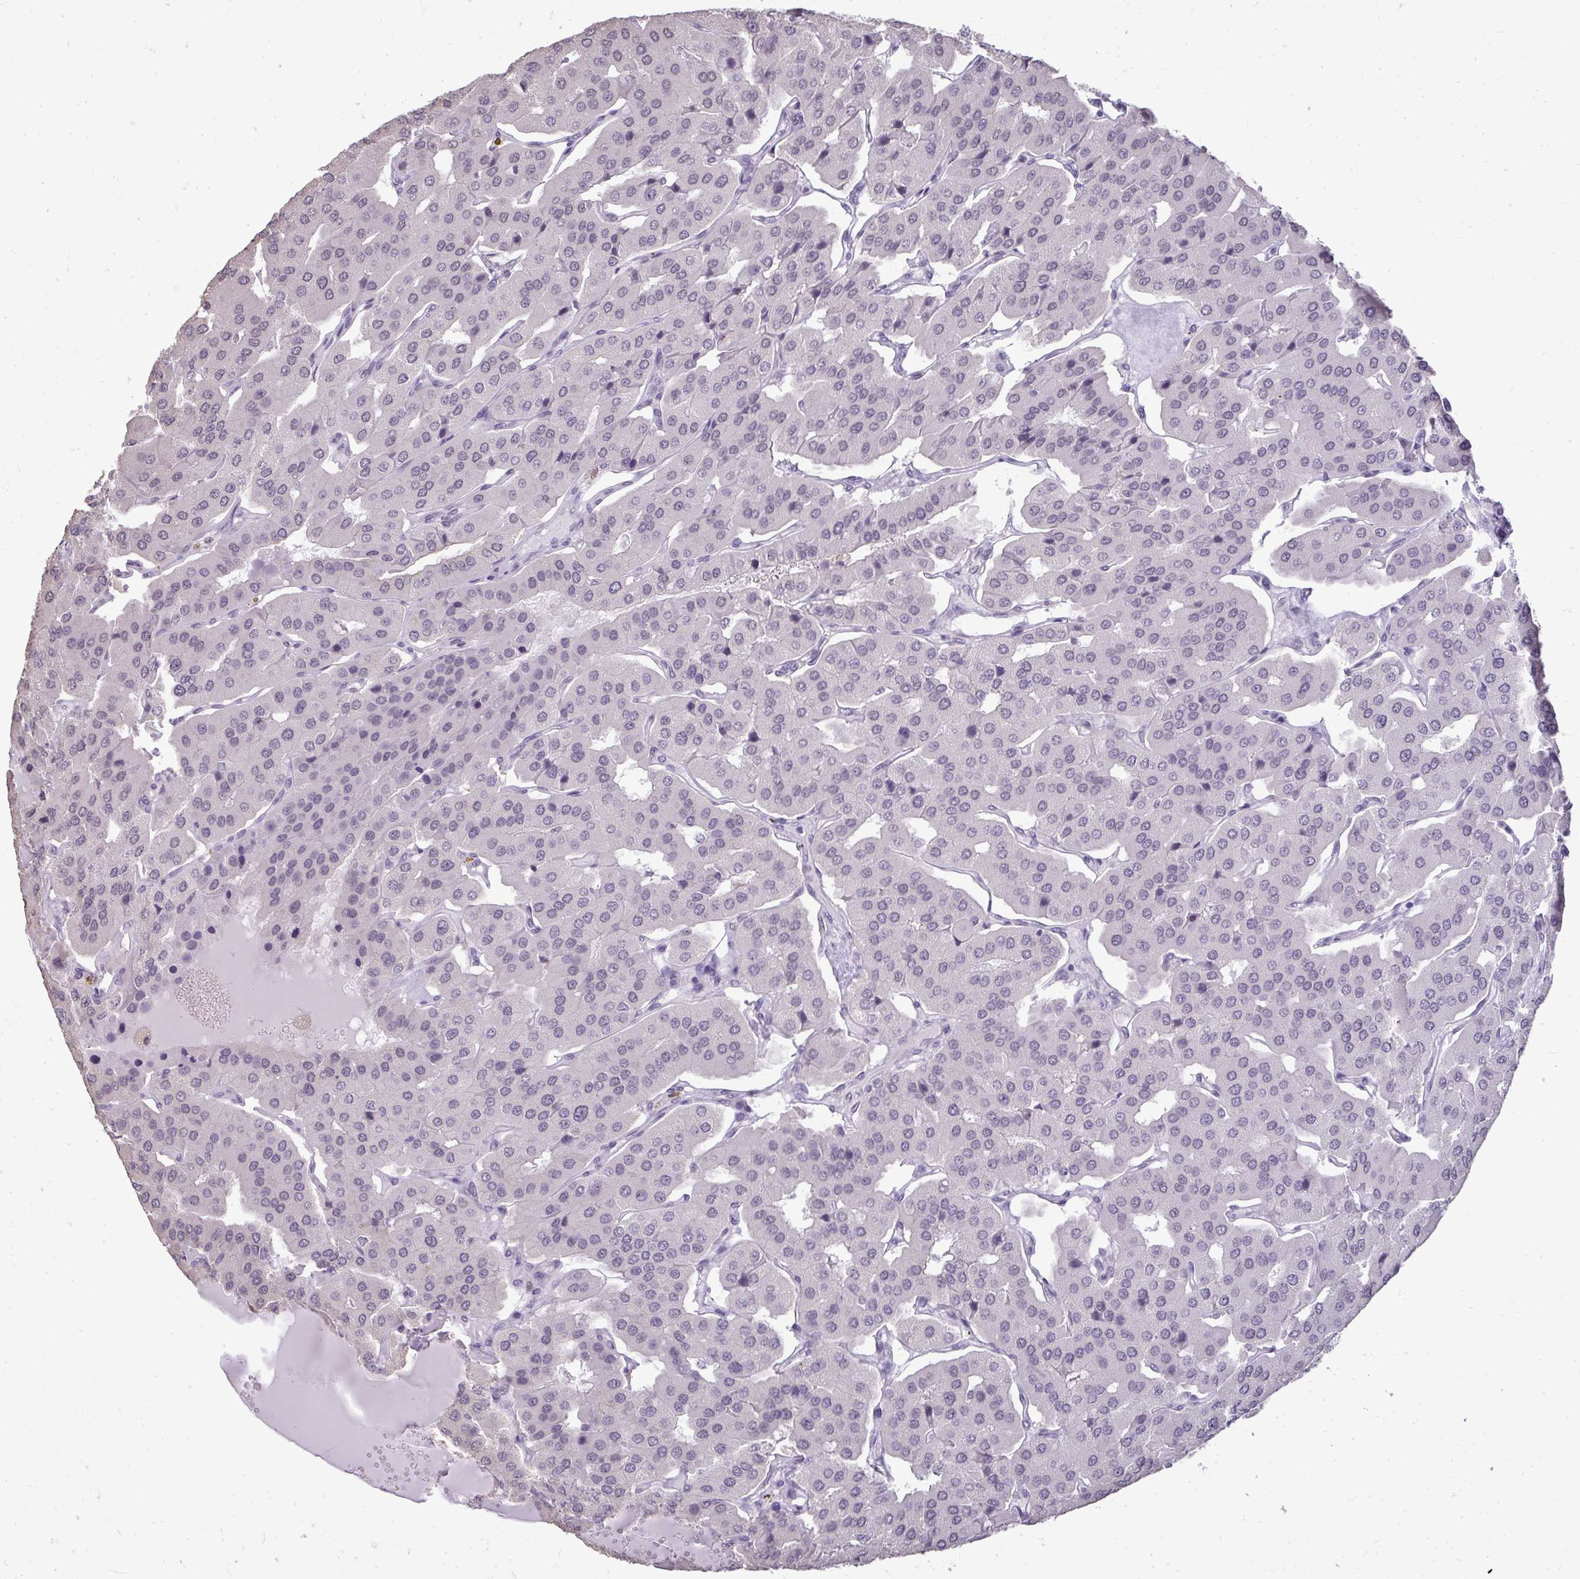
{"staining": {"intensity": "negative", "quantity": "none", "location": "none"}, "tissue": "parathyroid gland", "cell_type": "Glandular cells", "image_type": "normal", "snomed": [{"axis": "morphology", "description": "Normal tissue, NOS"}, {"axis": "morphology", "description": "Adenoma, NOS"}, {"axis": "topography", "description": "Parathyroid gland"}], "caption": "Immunohistochemistry (IHC) of normal parathyroid gland reveals no staining in glandular cells. Nuclei are stained in blue.", "gene": "NPPA", "patient": {"sex": "female", "age": 86}}